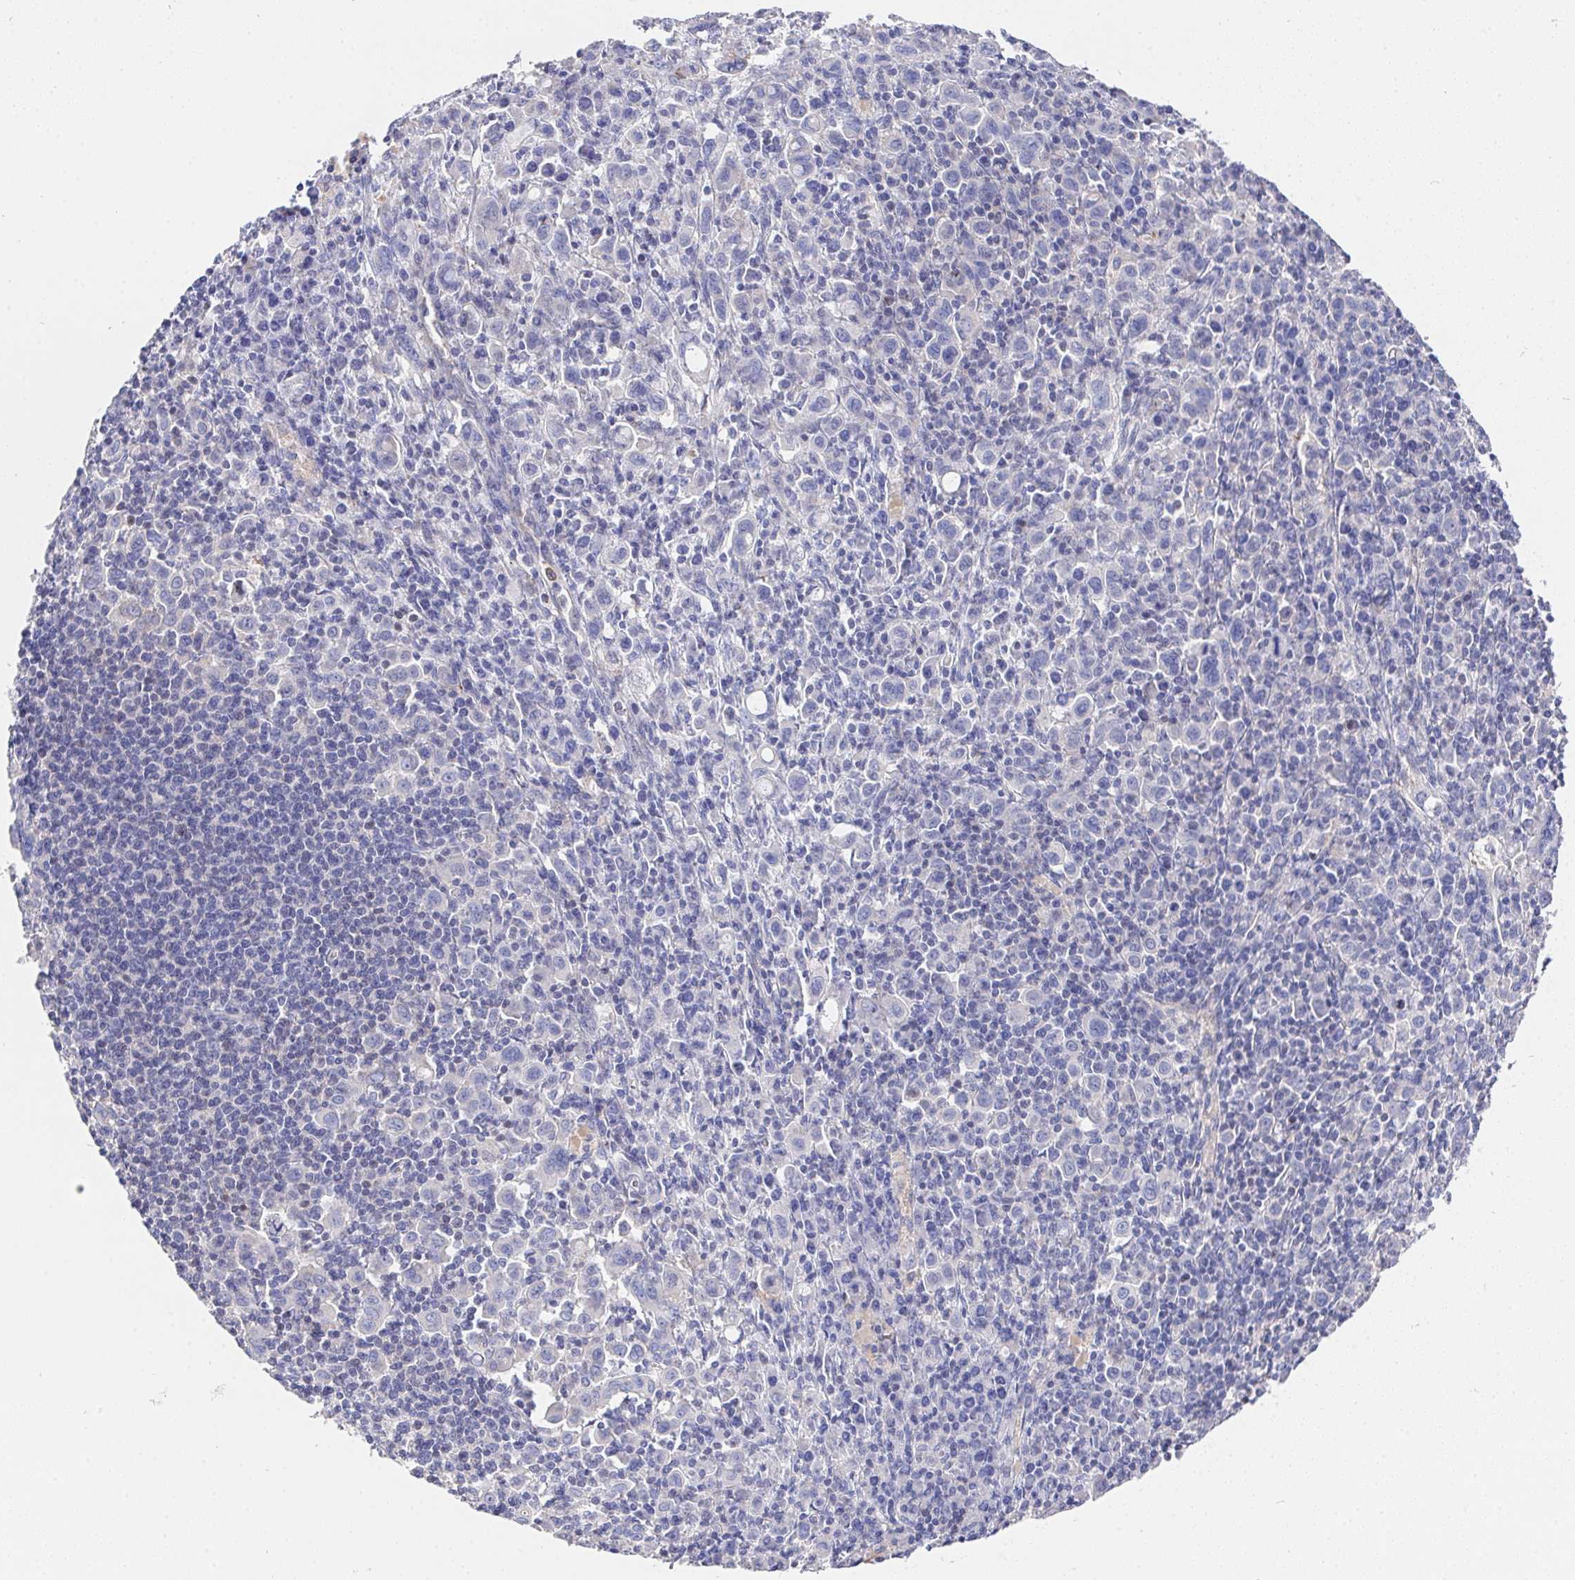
{"staining": {"intensity": "negative", "quantity": "none", "location": "none"}, "tissue": "stomach cancer", "cell_type": "Tumor cells", "image_type": "cancer", "snomed": [{"axis": "morphology", "description": "Adenocarcinoma, NOS"}, {"axis": "topography", "description": "Stomach, upper"}], "caption": "IHC histopathology image of human stomach adenocarcinoma stained for a protein (brown), which reveals no positivity in tumor cells.", "gene": "PRG3", "patient": {"sex": "male", "age": 75}}